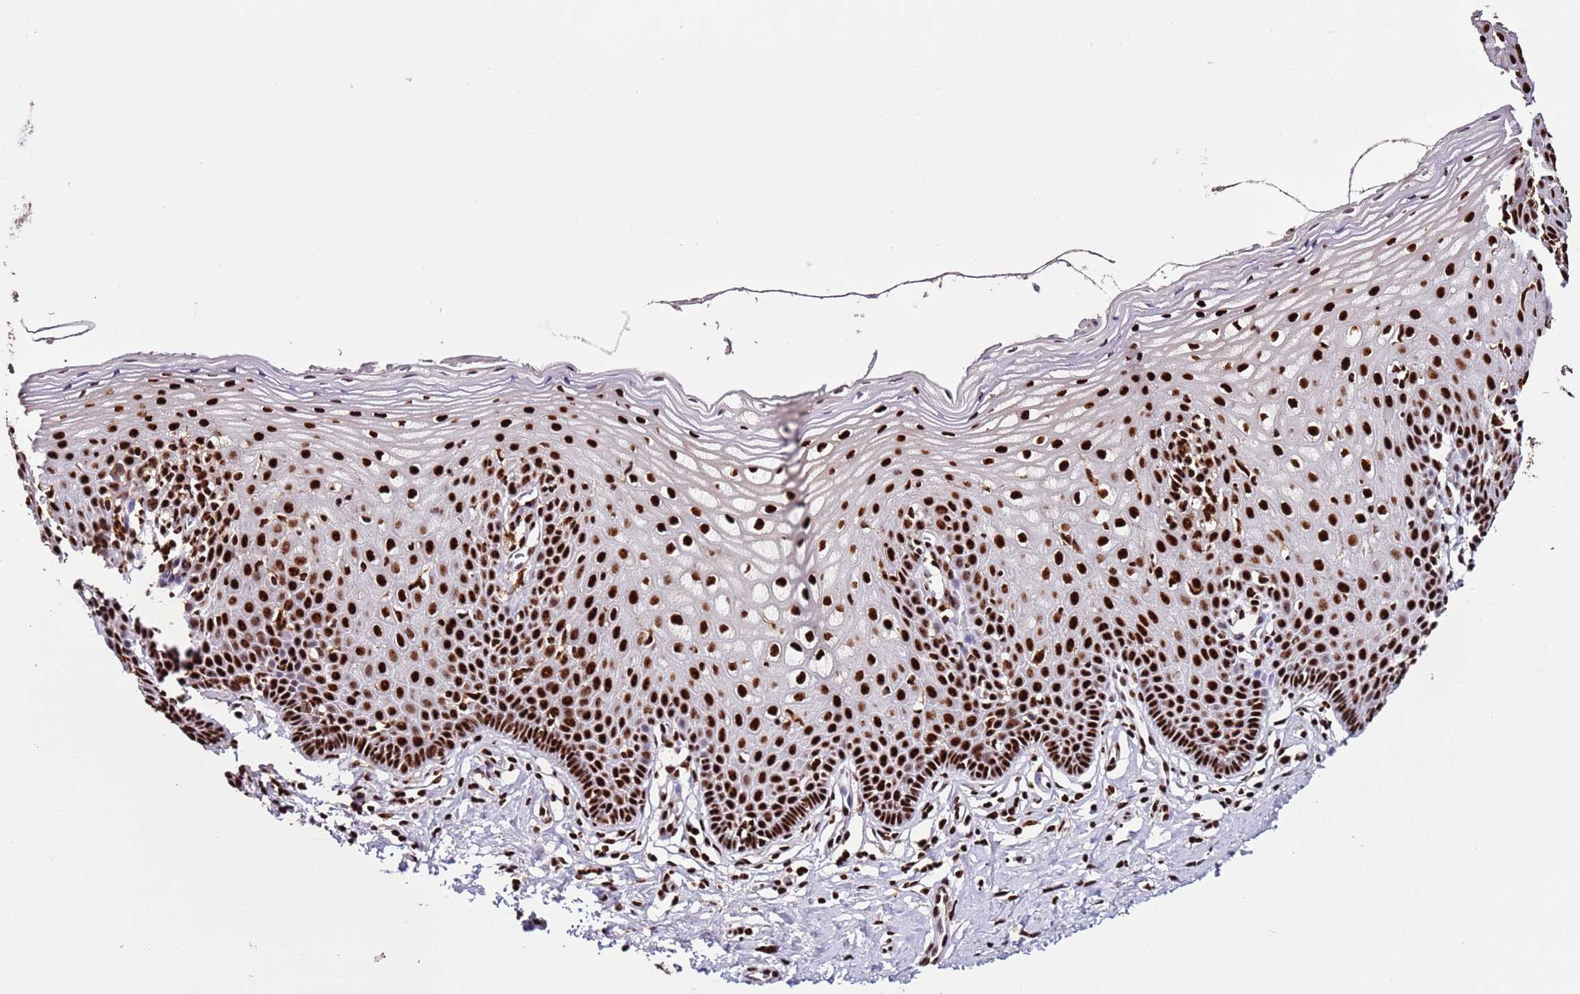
{"staining": {"intensity": "strong", "quantity": ">75%", "location": "nuclear"}, "tissue": "cervix", "cell_type": "Glandular cells", "image_type": "normal", "snomed": [{"axis": "morphology", "description": "Normal tissue, NOS"}, {"axis": "topography", "description": "Cervix"}], "caption": "DAB immunohistochemical staining of normal cervix displays strong nuclear protein expression in about >75% of glandular cells. (Brightfield microscopy of DAB IHC at high magnification).", "gene": "C6orf226", "patient": {"sex": "female", "age": 36}}